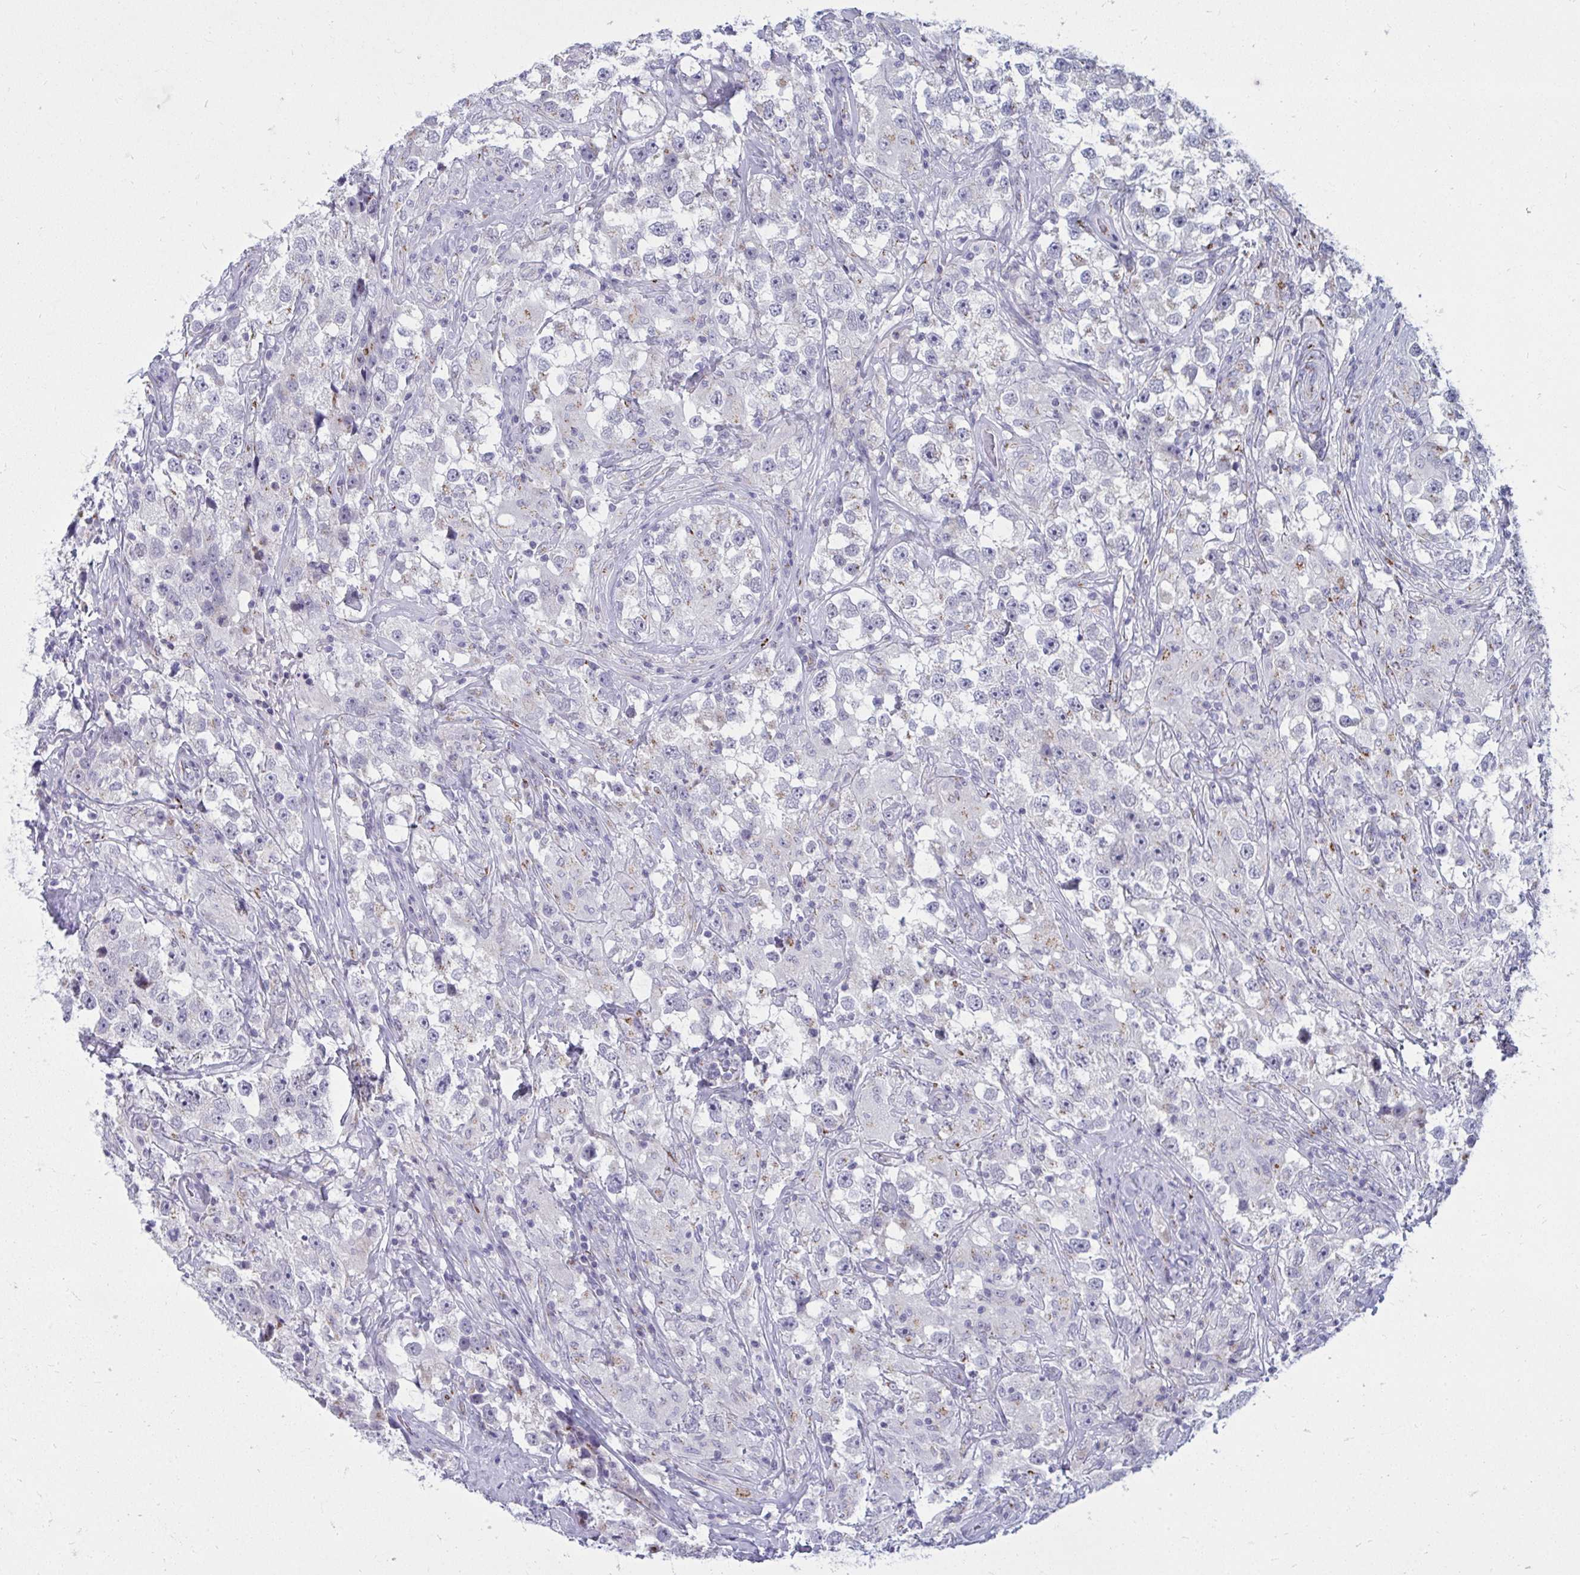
{"staining": {"intensity": "negative", "quantity": "none", "location": "none"}, "tissue": "testis cancer", "cell_type": "Tumor cells", "image_type": "cancer", "snomed": [{"axis": "morphology", "description": "Seminoma, NOS"}, {"axis": "topography", "description": "Testis"}], "caption": "Immunohistochemistry image of neoplastic tissue: testis cancer stained with DAB (3,3'-diaminobenzidine) exhibits no significant protein expression in tumor cells.", "gene": "DTX4", "patient": {"sex": "male", "age": 46}}